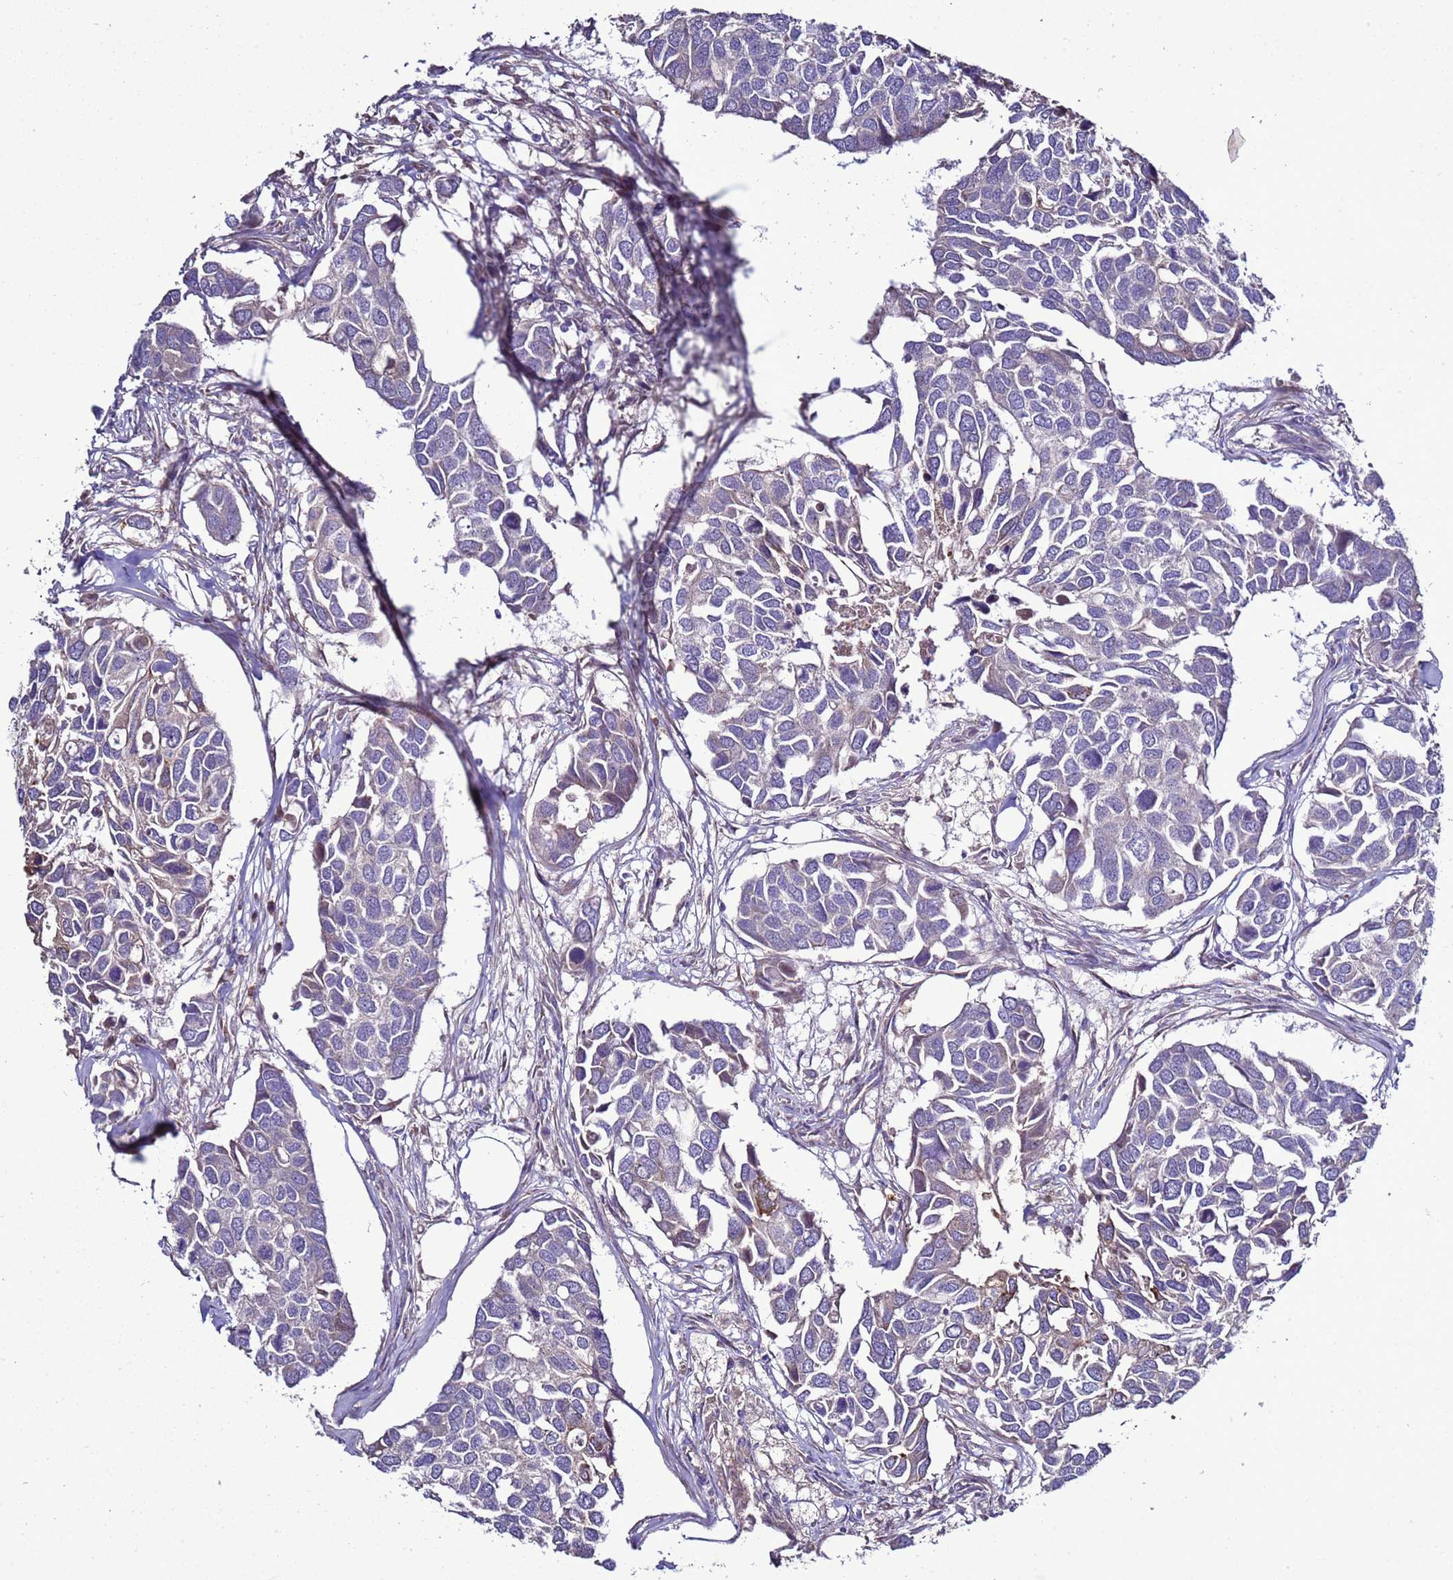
{"staining": {"intensity": "moderate", "quantity": "<25%", "location": "cytoplasmic/membranous"}, "tissue": "breast cancer", "cell_type": "Tumor cells", "image_type": "cancer", "snomed": [{"axis": "morphology", "description": "Duct carcinoma"}, {"axis": "topography", "description": "Breast"}], "caption": "This is an image of immunohistochemistry (IHC) staining of breast cancer, which shows moderate positivity in the cytoplasmic/membranous of tumor cells.", "gene": "RABL2B", "patient": {"sex": "female", "age": 83}}